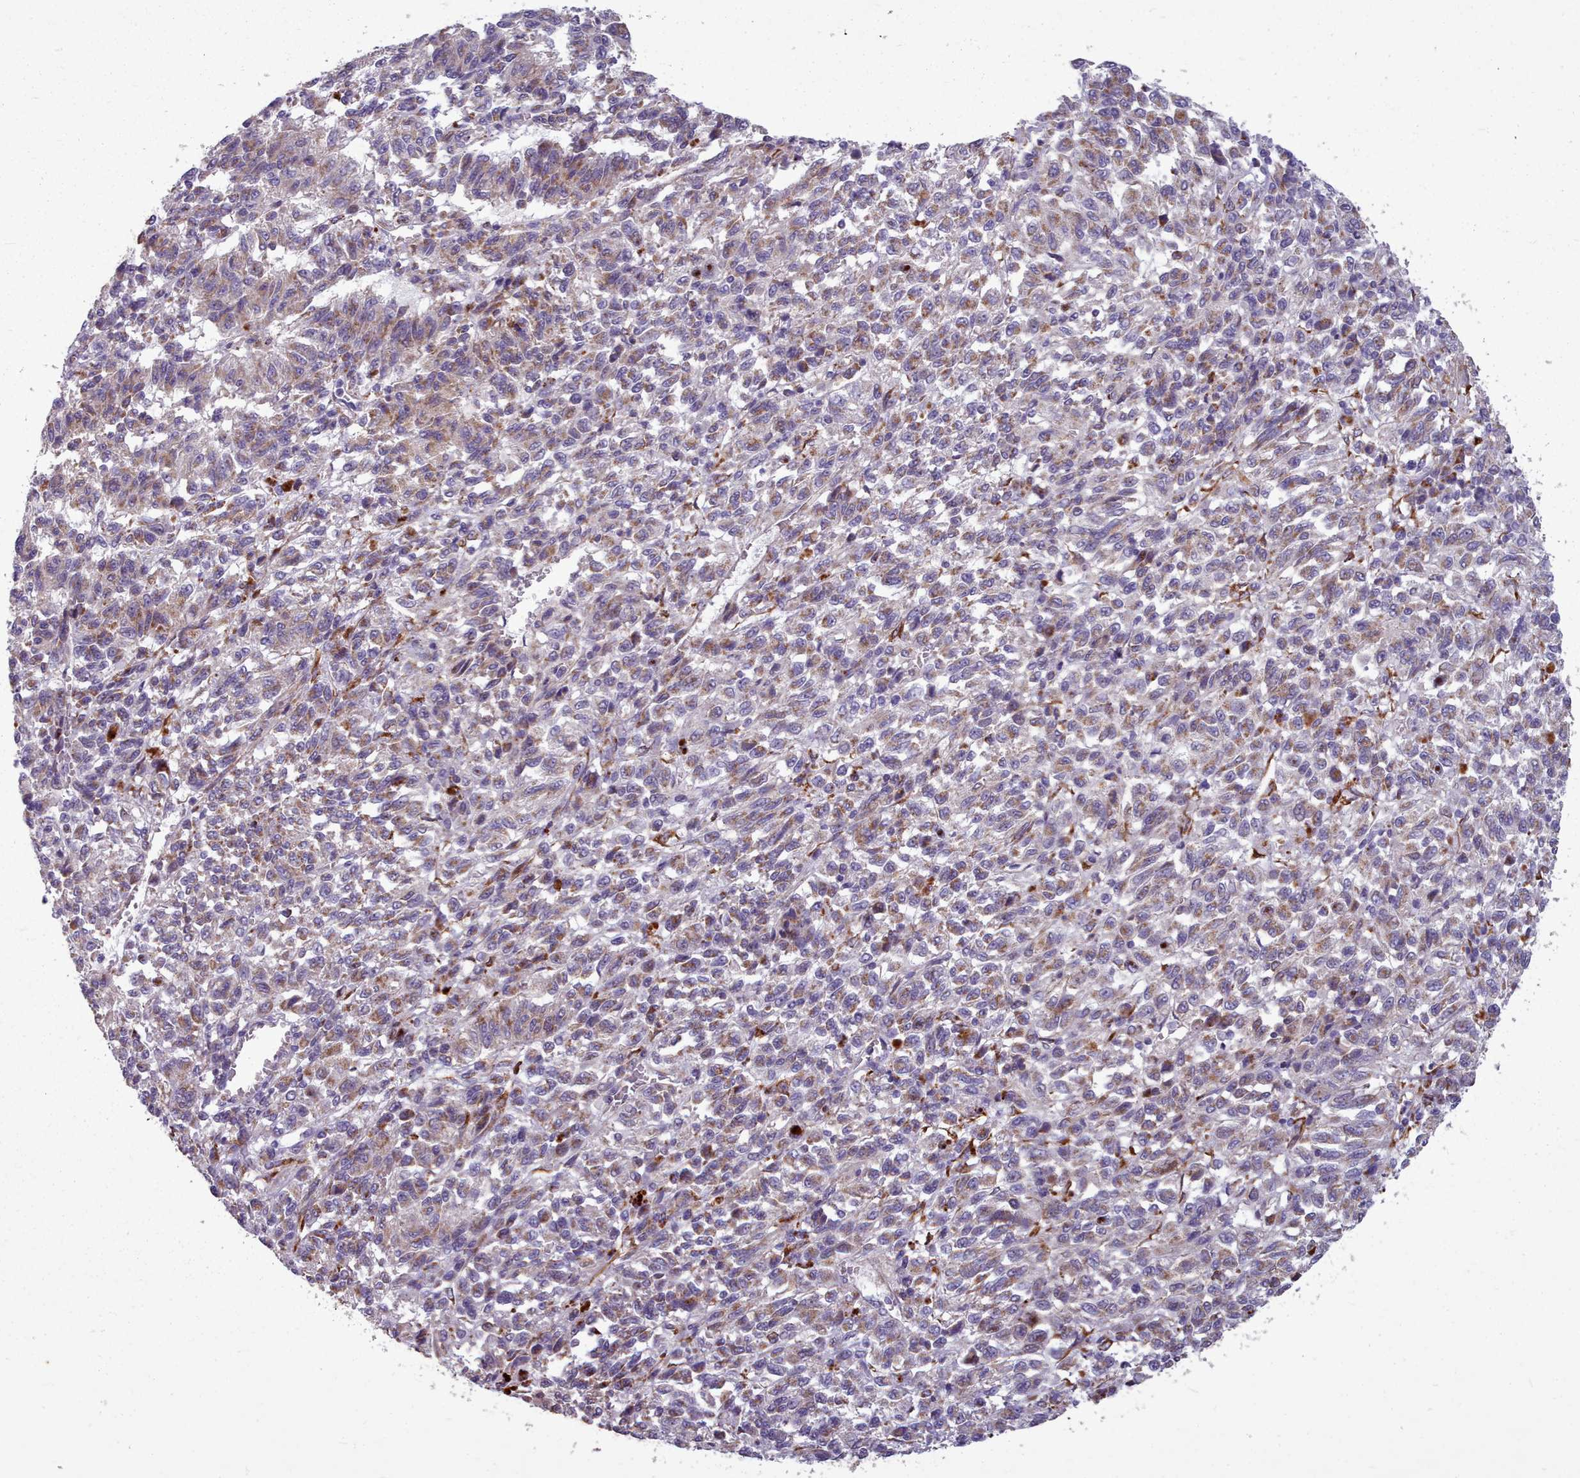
{"staining": {"intensity": "weak", "quantity": "25%-75%", "location": "cytoplasmic/membranous"}, "tissue": "melanoma", "cell_type": "Tumor cells", "image_type": "cancer", "snomed": [{"axis": "morphology", "description": "Malignant melanoma, Metastatic site"}, {"axis": "topography", "description": "Lung"}], "caption": "Brown immunohistochemical staining in melanoma demonstrates weak cytoplasmic/membranous expression in approximately 25%-75% of tumor cells.", "gene": "FKBP10", "patient": {"sex": "male", "age": 64}}